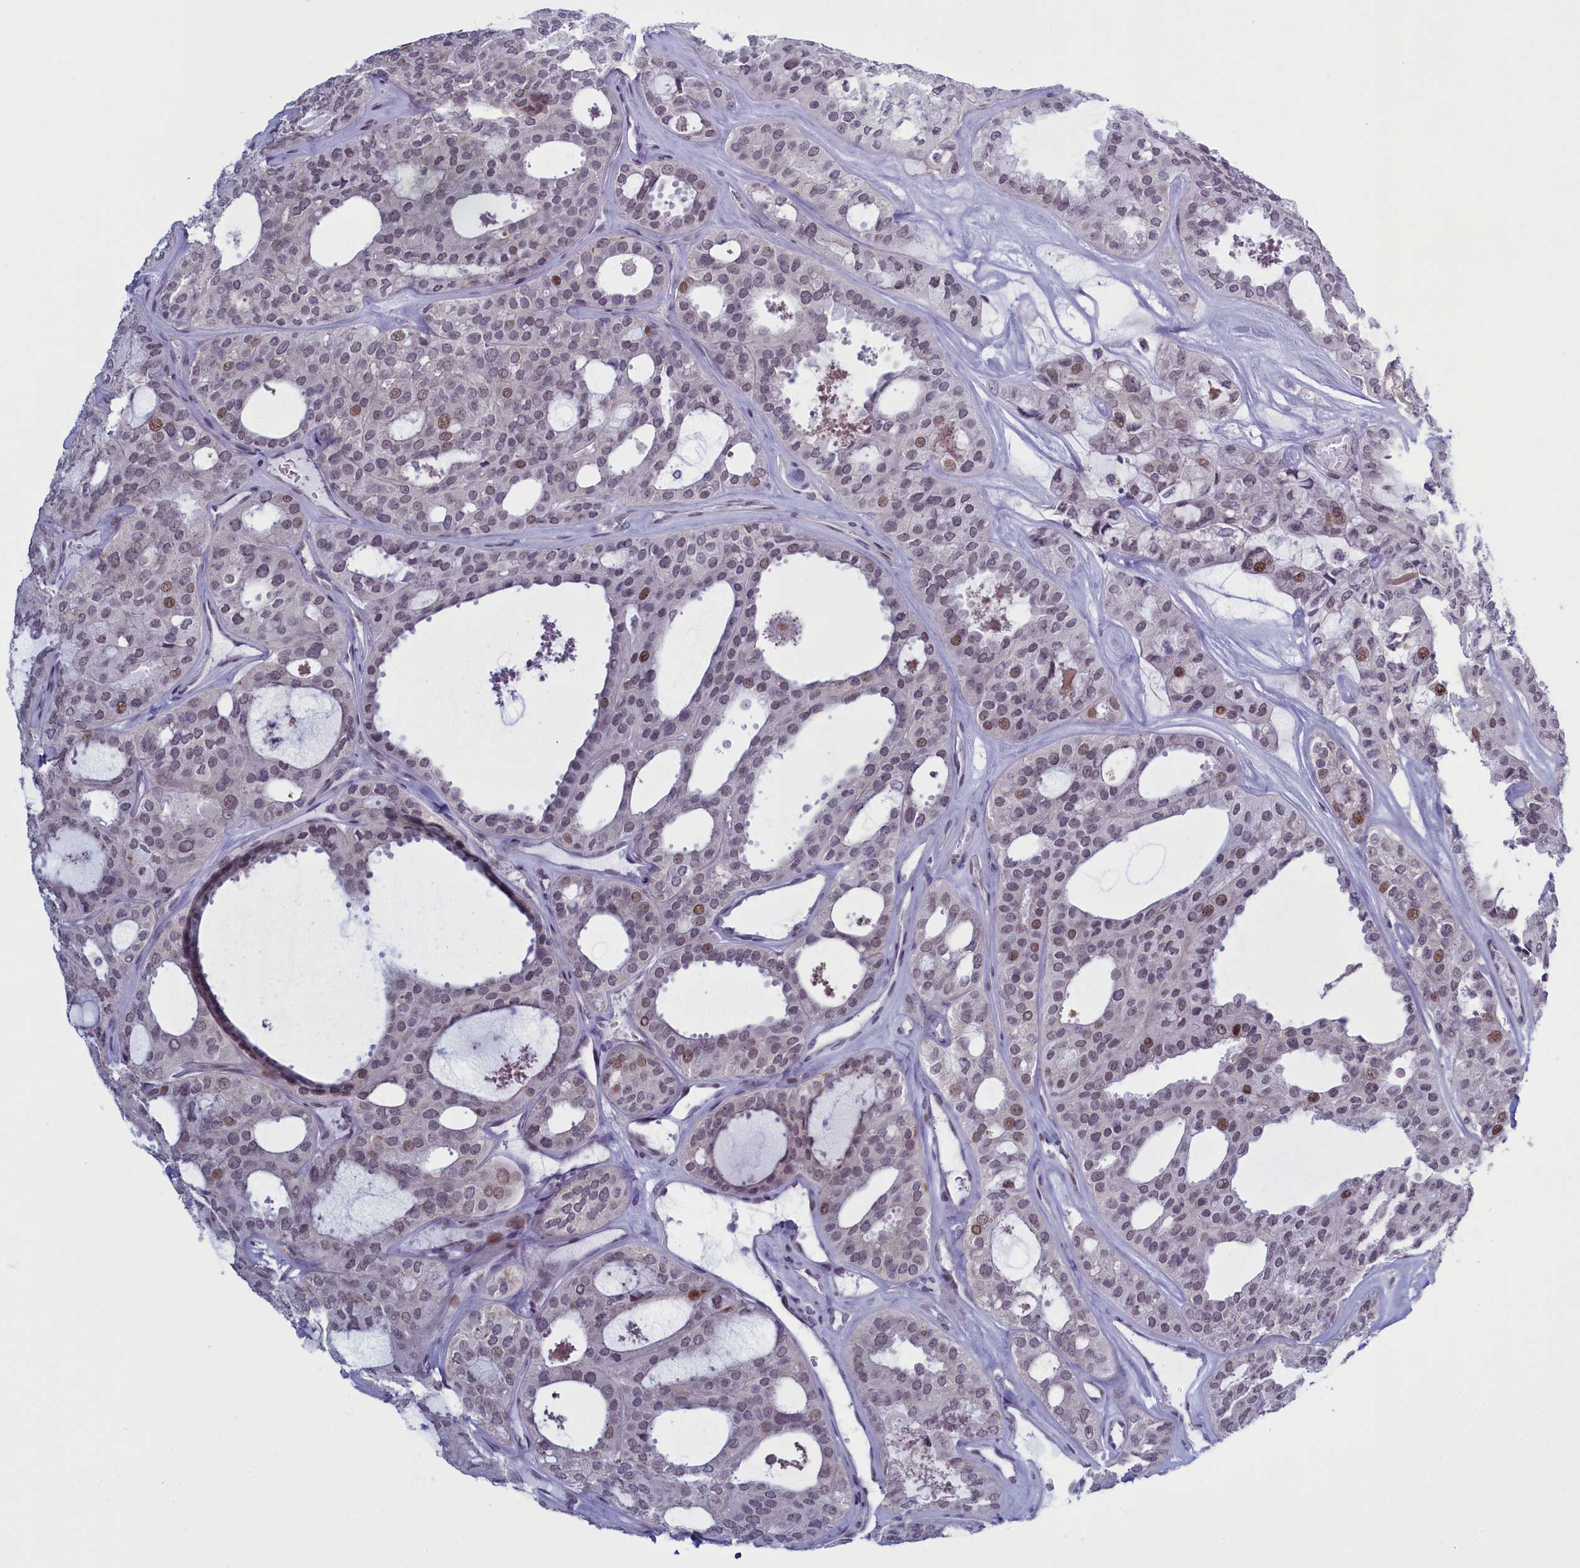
{"staining": {"intensity": "moderate", "quantity": "<25%", "location": "nuclear"}, "tissue": "thyroid cancer", "cell_type": "Tumor cells", "image_type": "cancer", "snomed": [{"axis": "morphology", "description": "Follicular adenoma carcinoma, NOS"}, {"axis": "topography", "description": "Thyroid gland"}], "caption": "The image reveals staining of thyroid cancer, revealing moderate nuclear protein staining (brown color) within tumor cells. (DAB (3,3'-diaminobenzidine) IHC with brightfield microscopy, high magnification).", "gene": "ATF7IP2", "patient": {"sex": "male", "age": 75}}